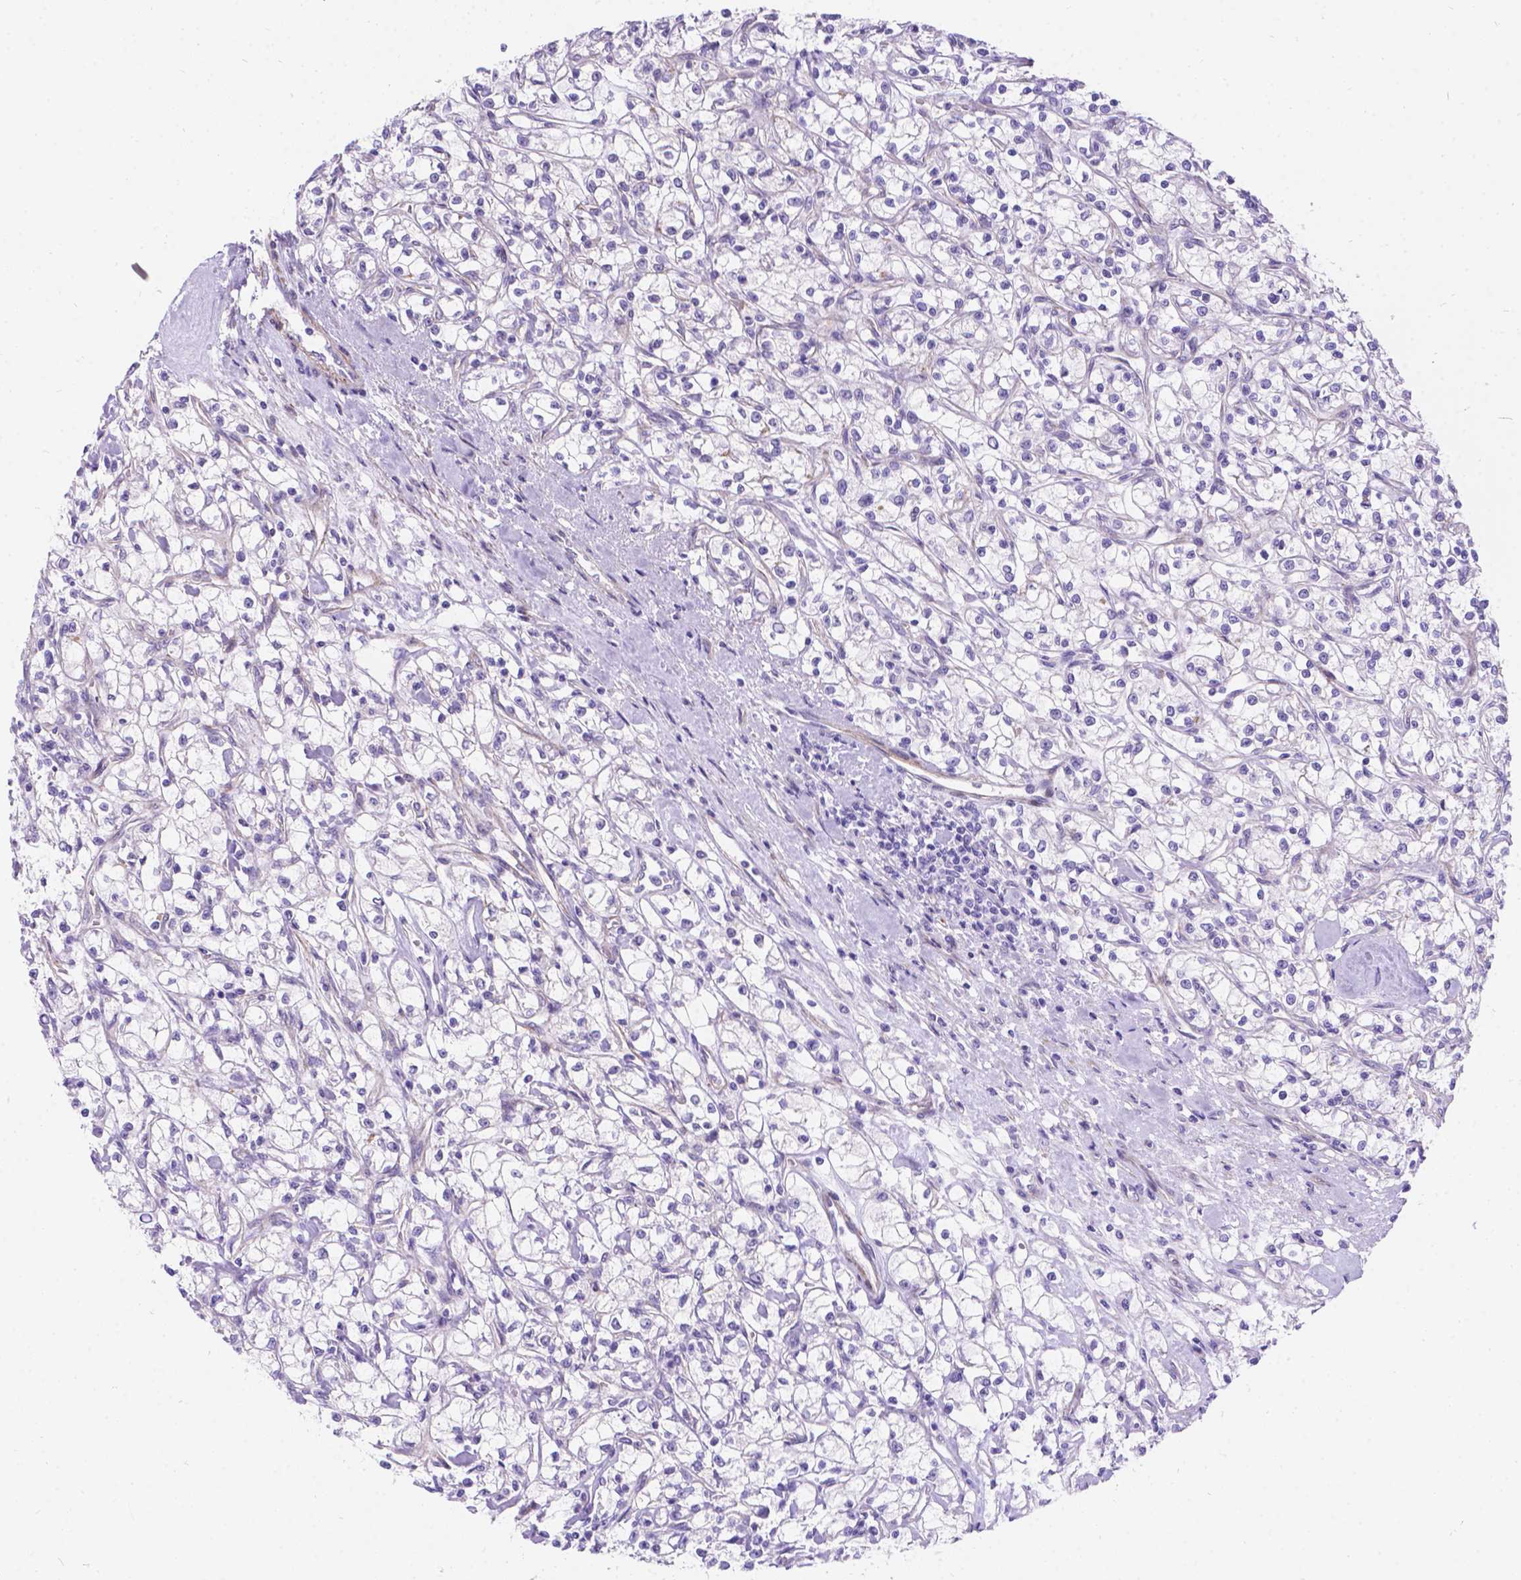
{"staining": {"intensity": "negative", "quantity": "none", "location": "none"}, "tissue": "renal cancer", "cell_type": "Tumor cells", "image_type": "cancer", "snomed": [{"axis": "morphology", "description": "Adenocarcinoma, NOS"}, {"axis": "topography", "description": "Kidney"}], "caption": "Immunohistochemical staining of human renal cancer demonstrates no significant positivity in tumor cells.", "gene": "PALS1", "patient": {"sex": "female", "age": 59}}